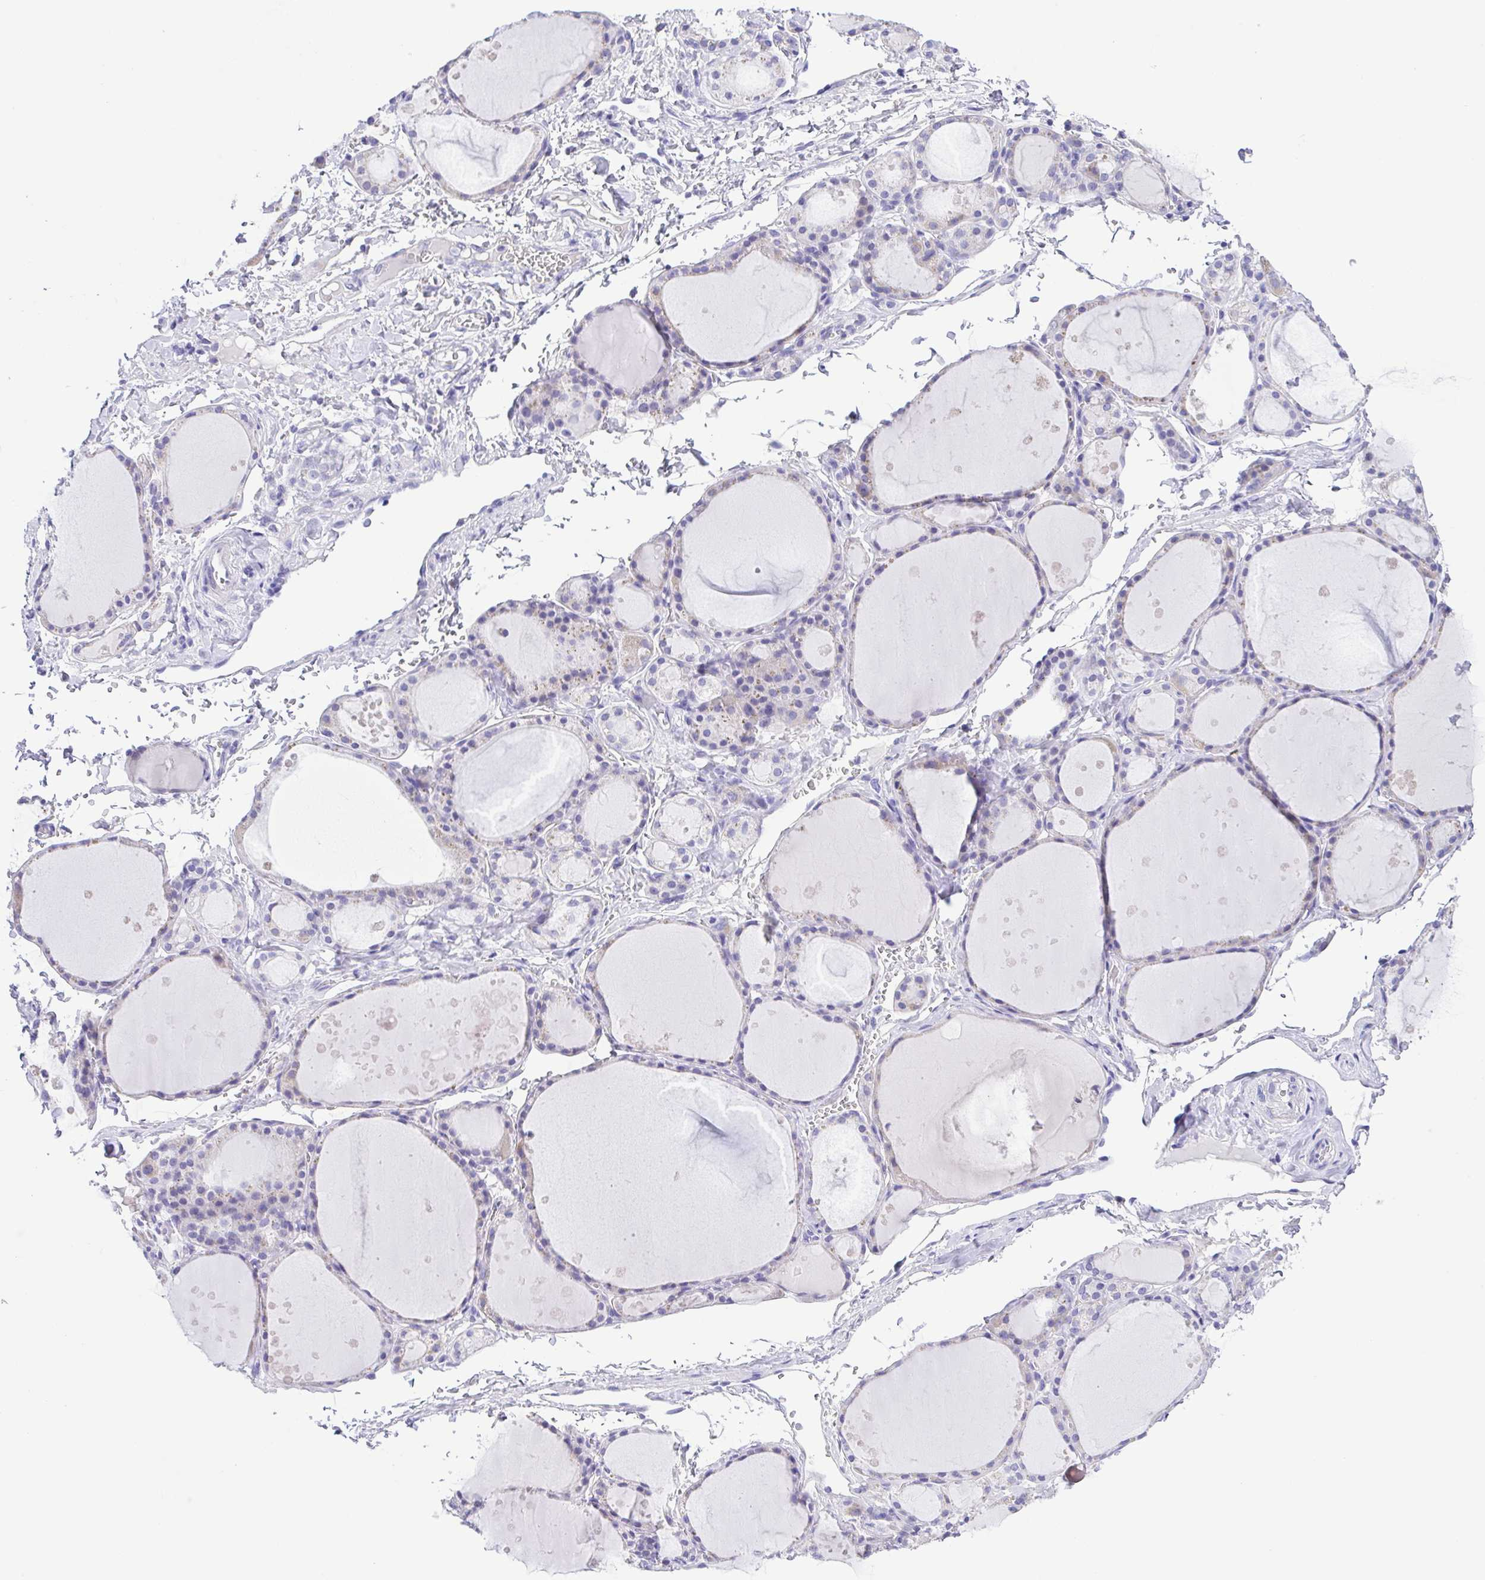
{"staining": {"intensity": "negative", "quantity": "none", "location": "none"}, "tissue": "thyroid gland", "cell_type": "Glandular cells", "image_type": "normal", "snomed": [{"axis": "morphology", "description": "Normal tissue, NOS"}, {"axis": "topography", "description": "Thyroid gland"}], "caption": "Immunohistochemical staining of unremarkable thyroid gland reveals no significant positivity in glandular cells.", "gene": "CD72", "patient": {"sex": "male", "age": 68}}